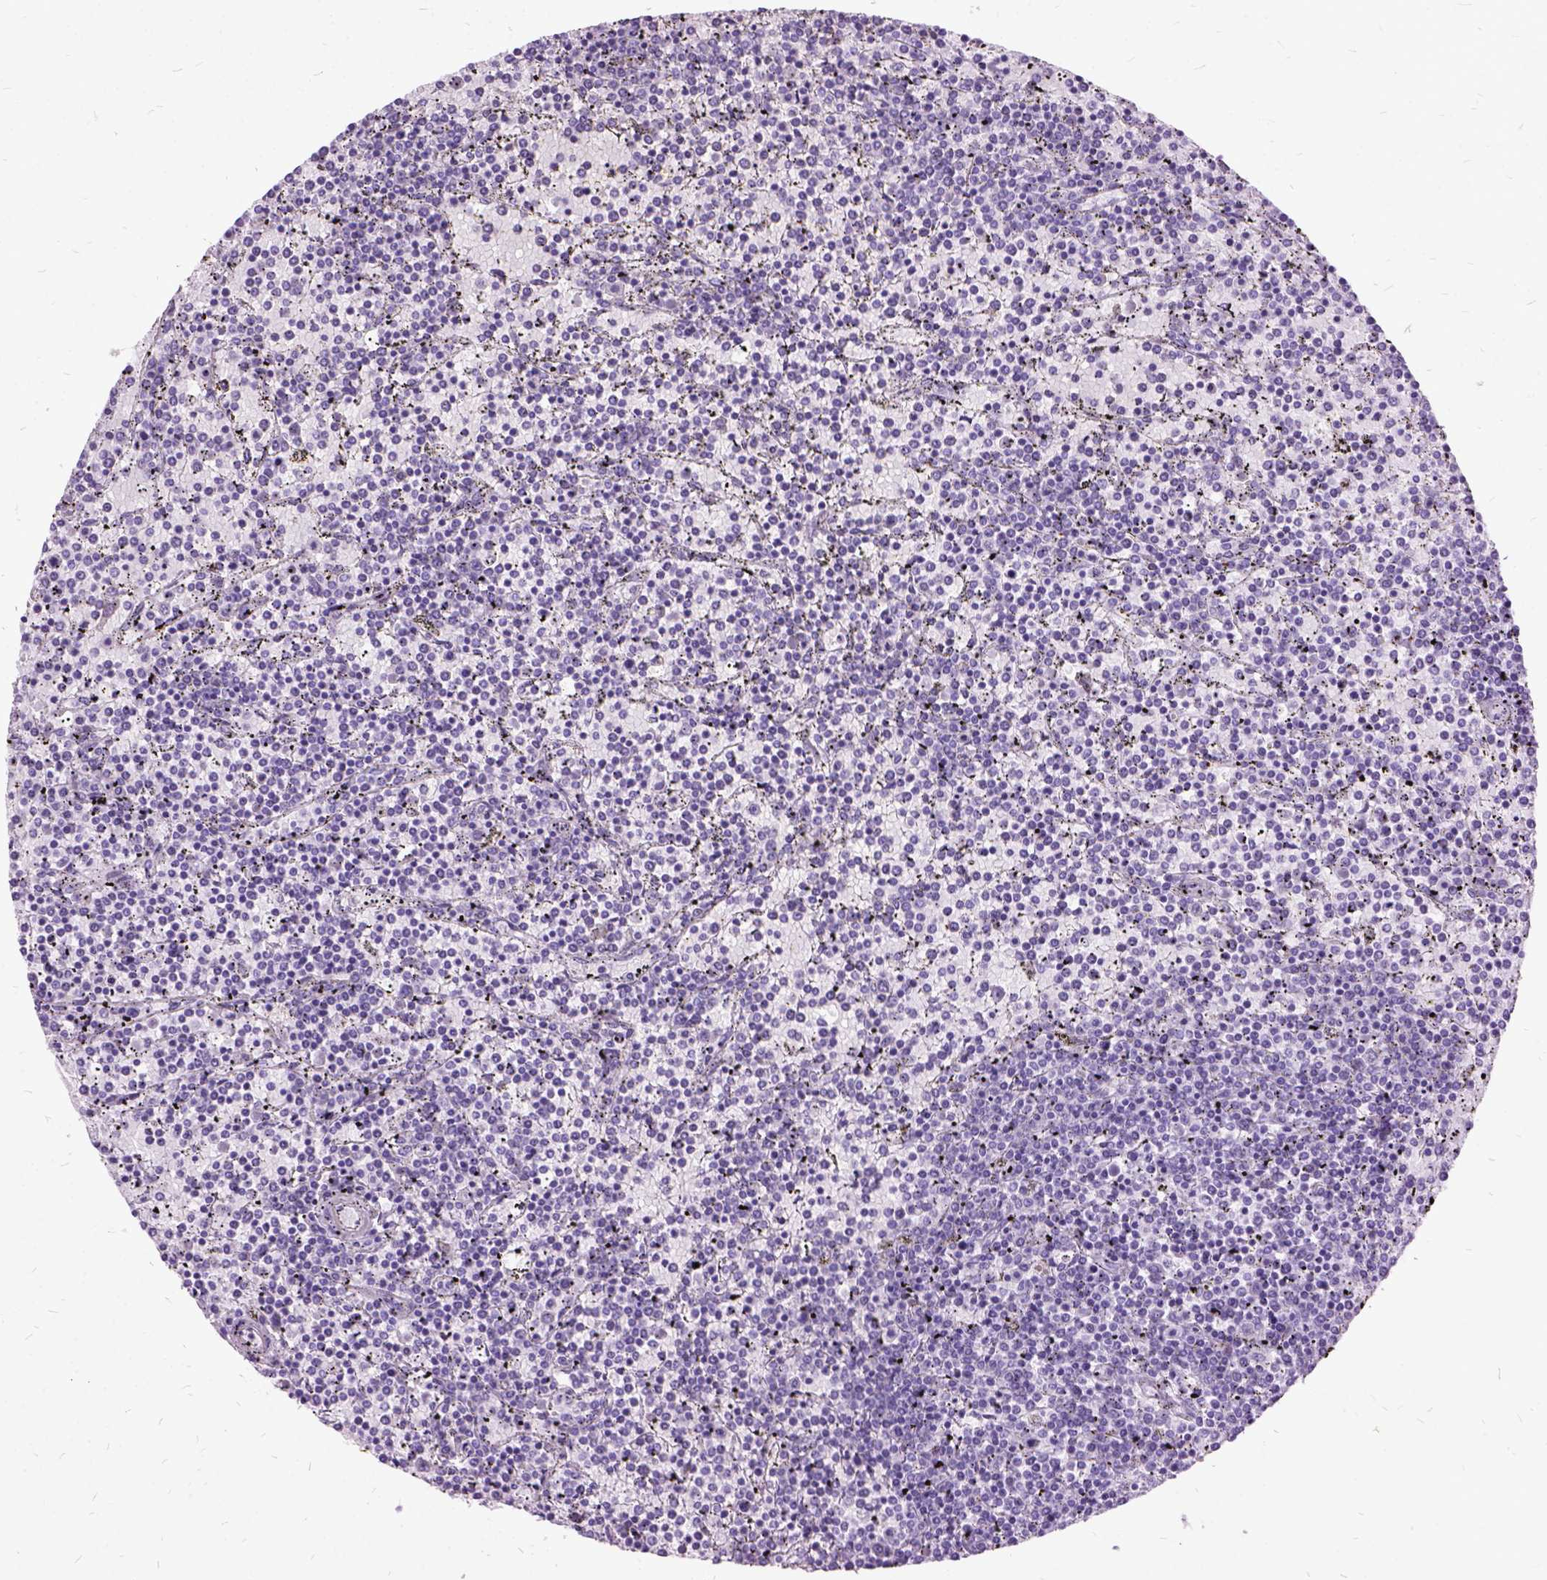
{"staining": {"intensity": "negative", "quantity": "none", "location": "none"}, "tissue": "lymphoma", "cell_type": "Tumor cells", "image_type": "cancer", "snomed": [{"axis": "morphology", "description": "Malignant lymphoma, non-Hodgkin's type, Low grade"}, {"axis": "topography", "description": "Spleen"}], "caption": "Tumor cells show no significant protein expression in malignant lymphoma, non-Hodgkin's type (low-grade). (DAB IHC, high magnification).", "gene": "MME", "patient": {"sex": "female", "age": 77}}